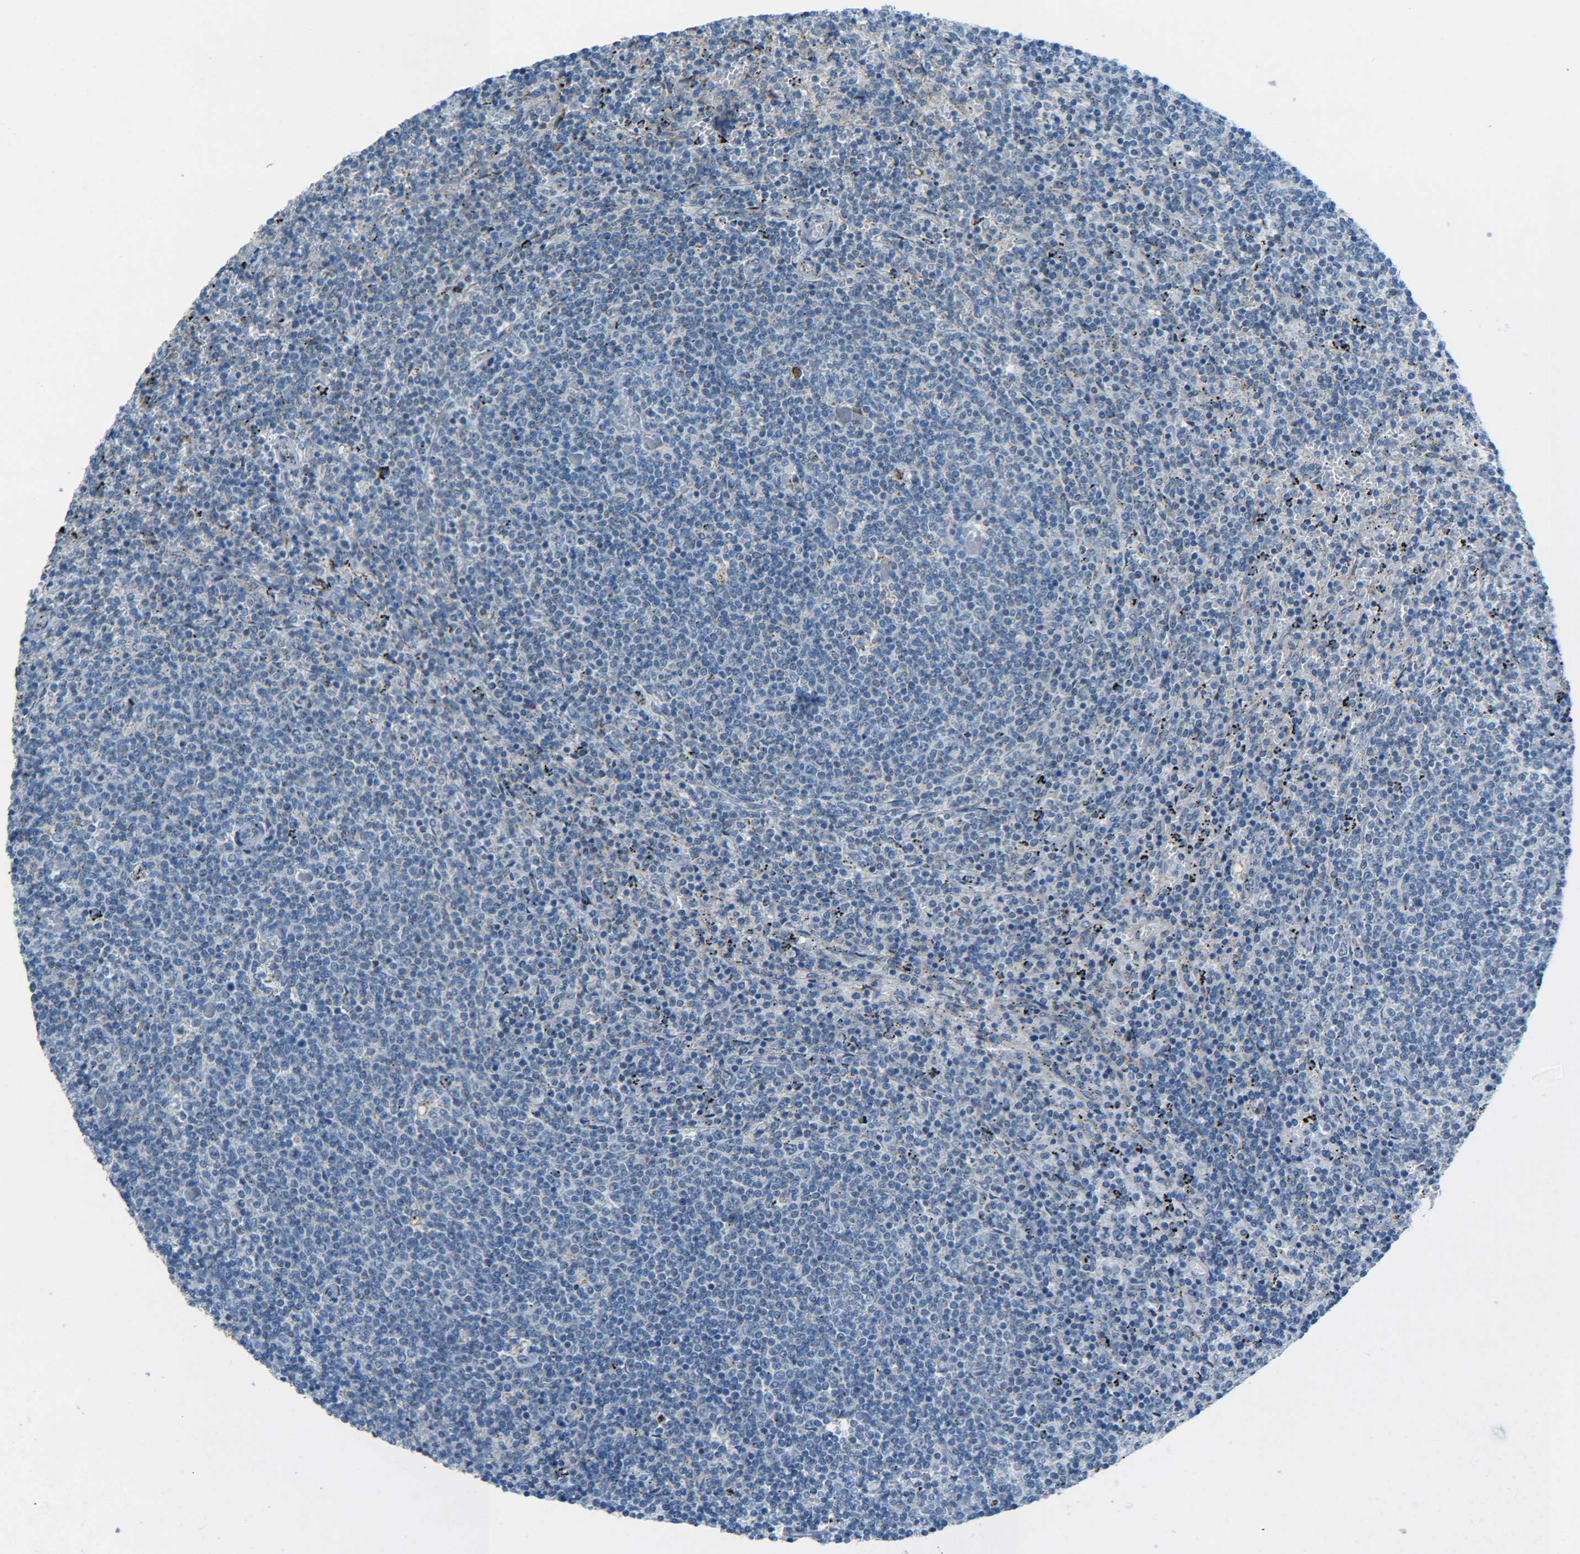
{"staining": {"intensity": "negative", "quantity": "none", "location": "none"}, "tissue": "lymphoma", "cell_type": "Tumor cells", "image_type": "cancer", "snomed": [{"axis": "morphology", "description": "Malignant lymphoma, non-Hodgkin's type, Low grade"}, {"axis": "topography", "description": "Spleen"}], "caption": "Low-grade malignant lymphoma, non-Hodgkin's type was stained to show a protein in brown. There is no significant positivity in tumor cells. (DAB immunohistochemistry (IHC) visualized using brightfield microscopy, high magnification).", "gene": "CYB5R1", "patient": {"sex": "female", "age": 50}}